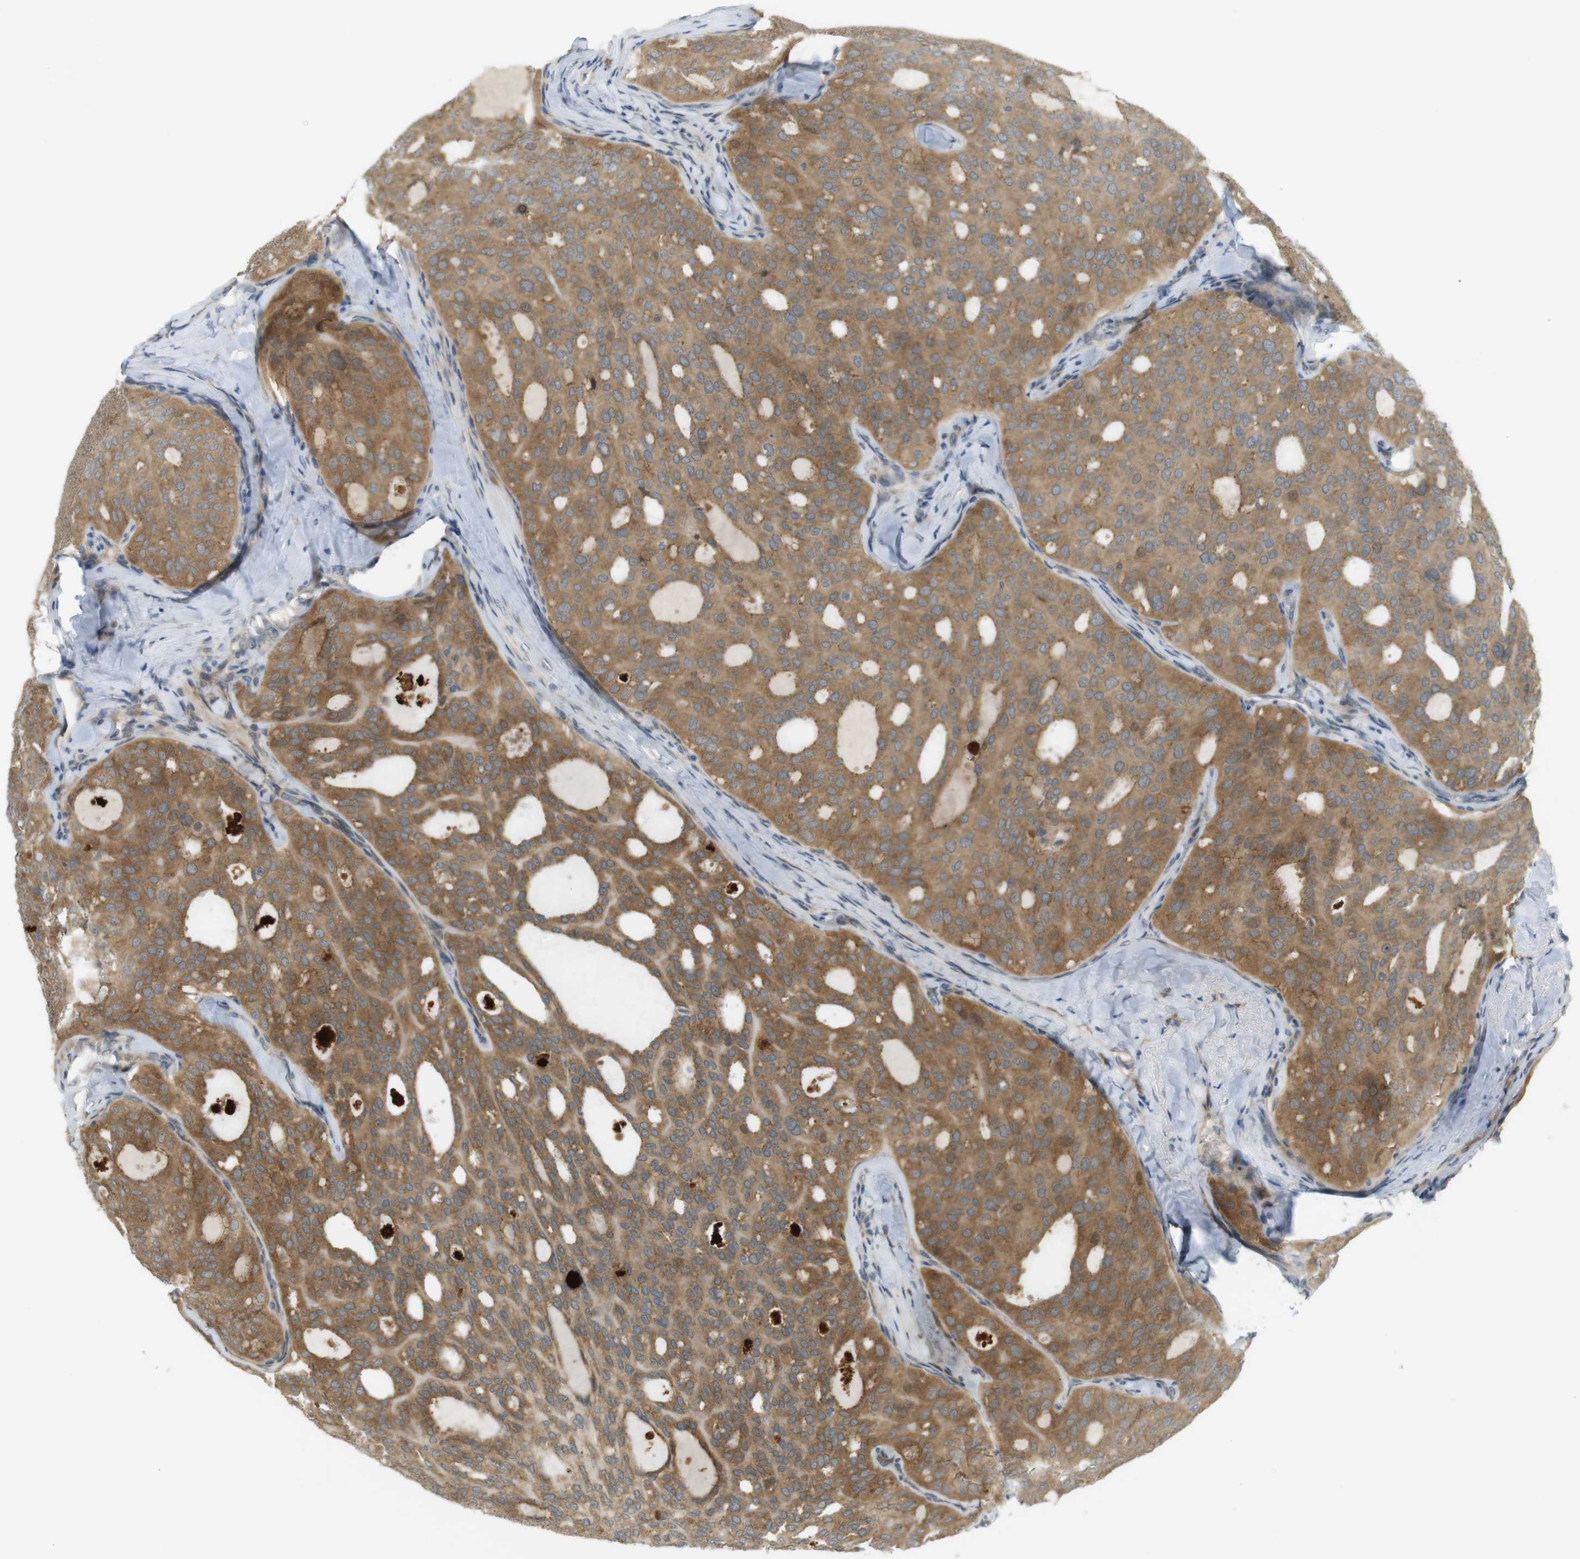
{"staining": {"intensity": "moderate", "quantity": ">75%", "location": "cytoplasmic/membranous"}, "tissue": "thyroid cancer", "cell_type": "Tumor cells", "image_type": "cancer", "snomed": [{"axis": "morphology", "description": "Follicular adenoma carcinoma, NOS"}, {"axis": "topography", "description": "Thyroid gland"}], "caption": "Follicular adenoma carcinoma (thyroid) stained with immunohistochemistry (IHC) demonstrates moderate cytoplasmic/membranous positivity in about >75% of tumor cells.", "gene": "CLRN3", "patient": {"sex": "male", "age": 75}}